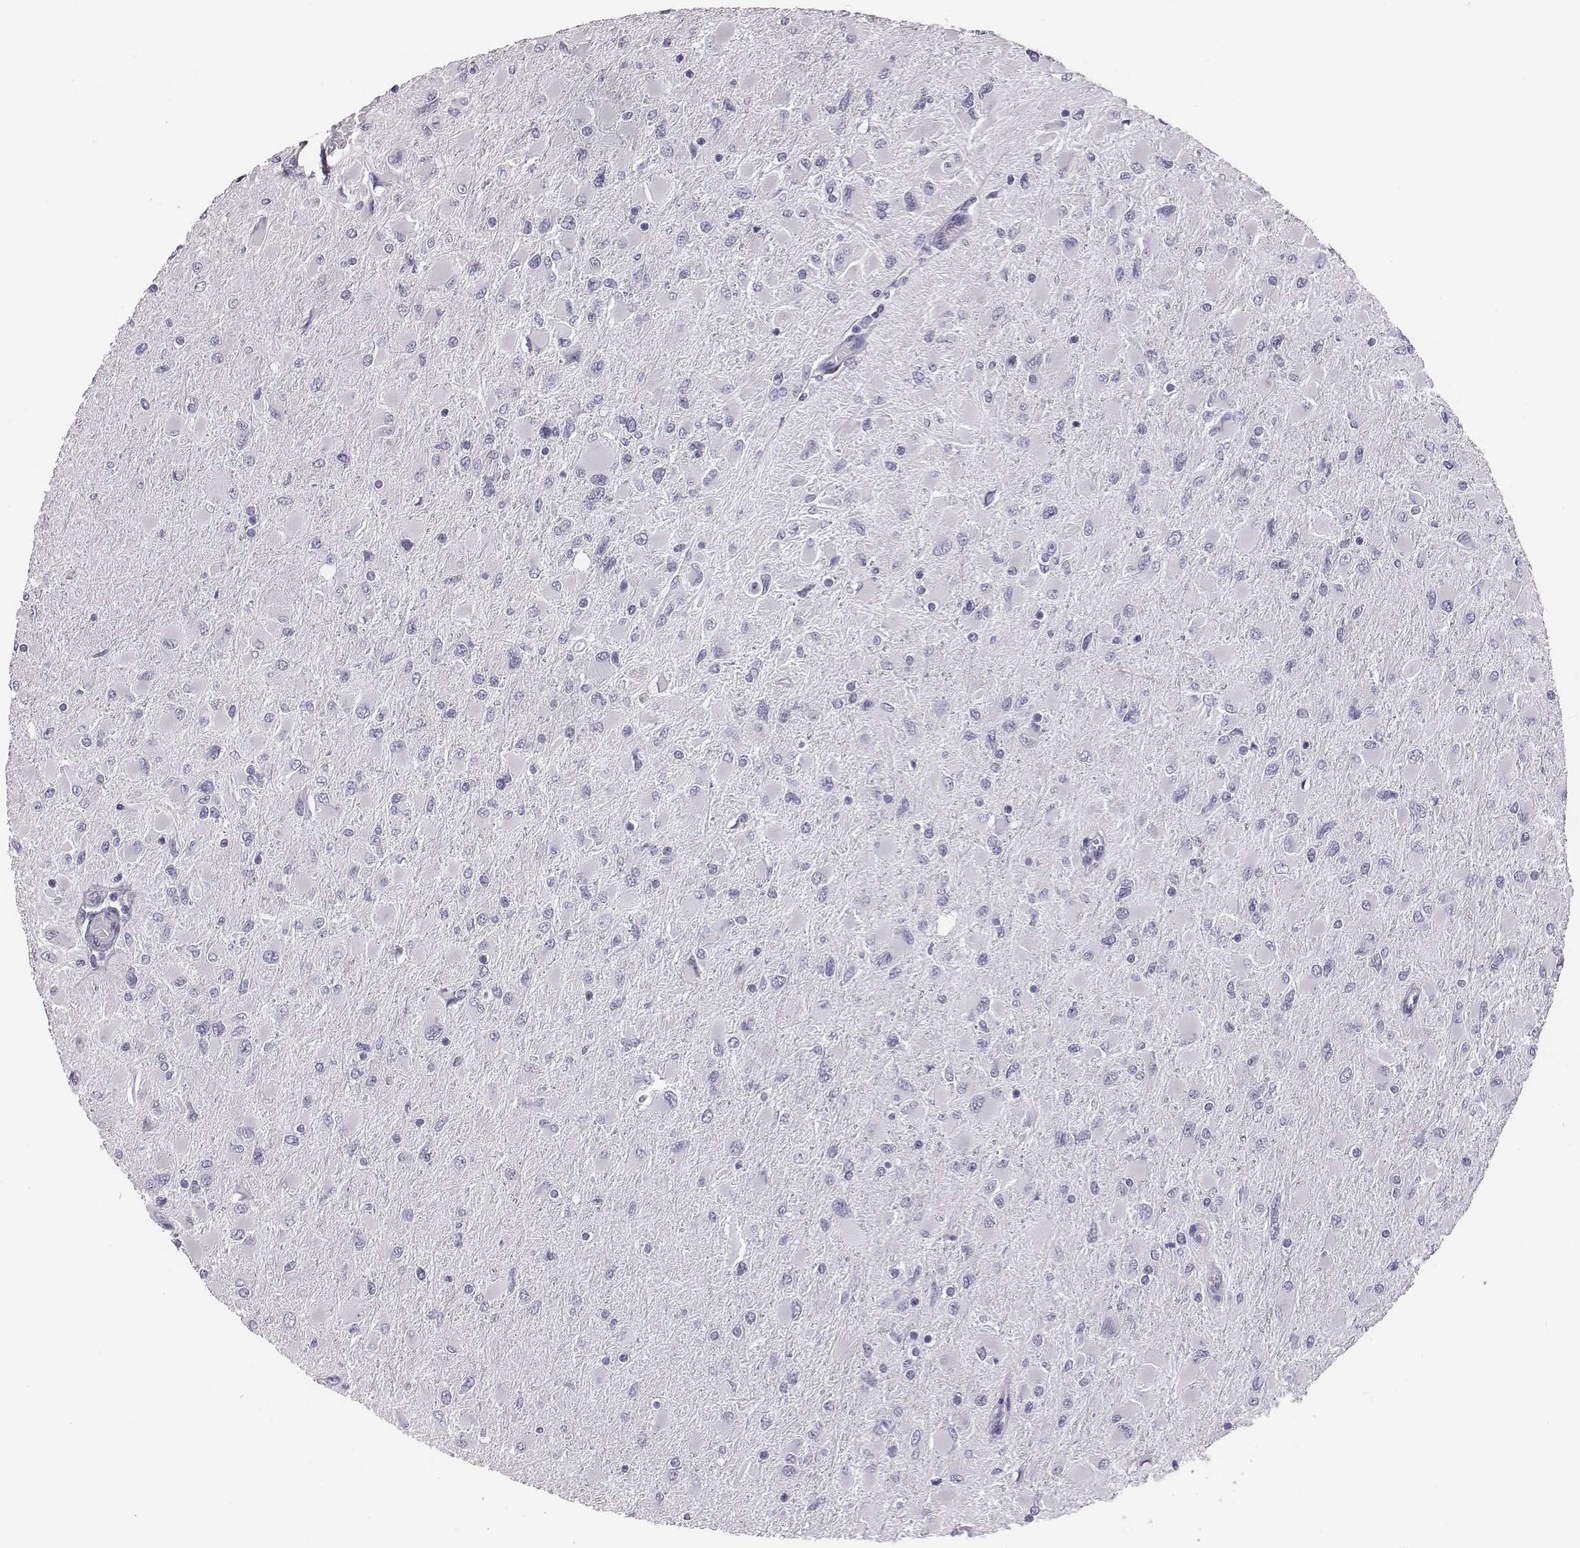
{"staining": {"intensity": "negative", "quantity": "none", "location": "none"}, "tissue": "glioma", "cell_type": "Tumor cells", "image_type": "cancer", "snomed": [{"axis": "morphology", "description": "Glioma, malignant, High grade"}, {"axis": "topography", "description": "Cerebral cortex"}], "caption": "The IHC micrograph has no significant expression in tumor cells of glioma tissue.", "gene": "ACOD1", "patient": {"sex": "female", "age": 36}}